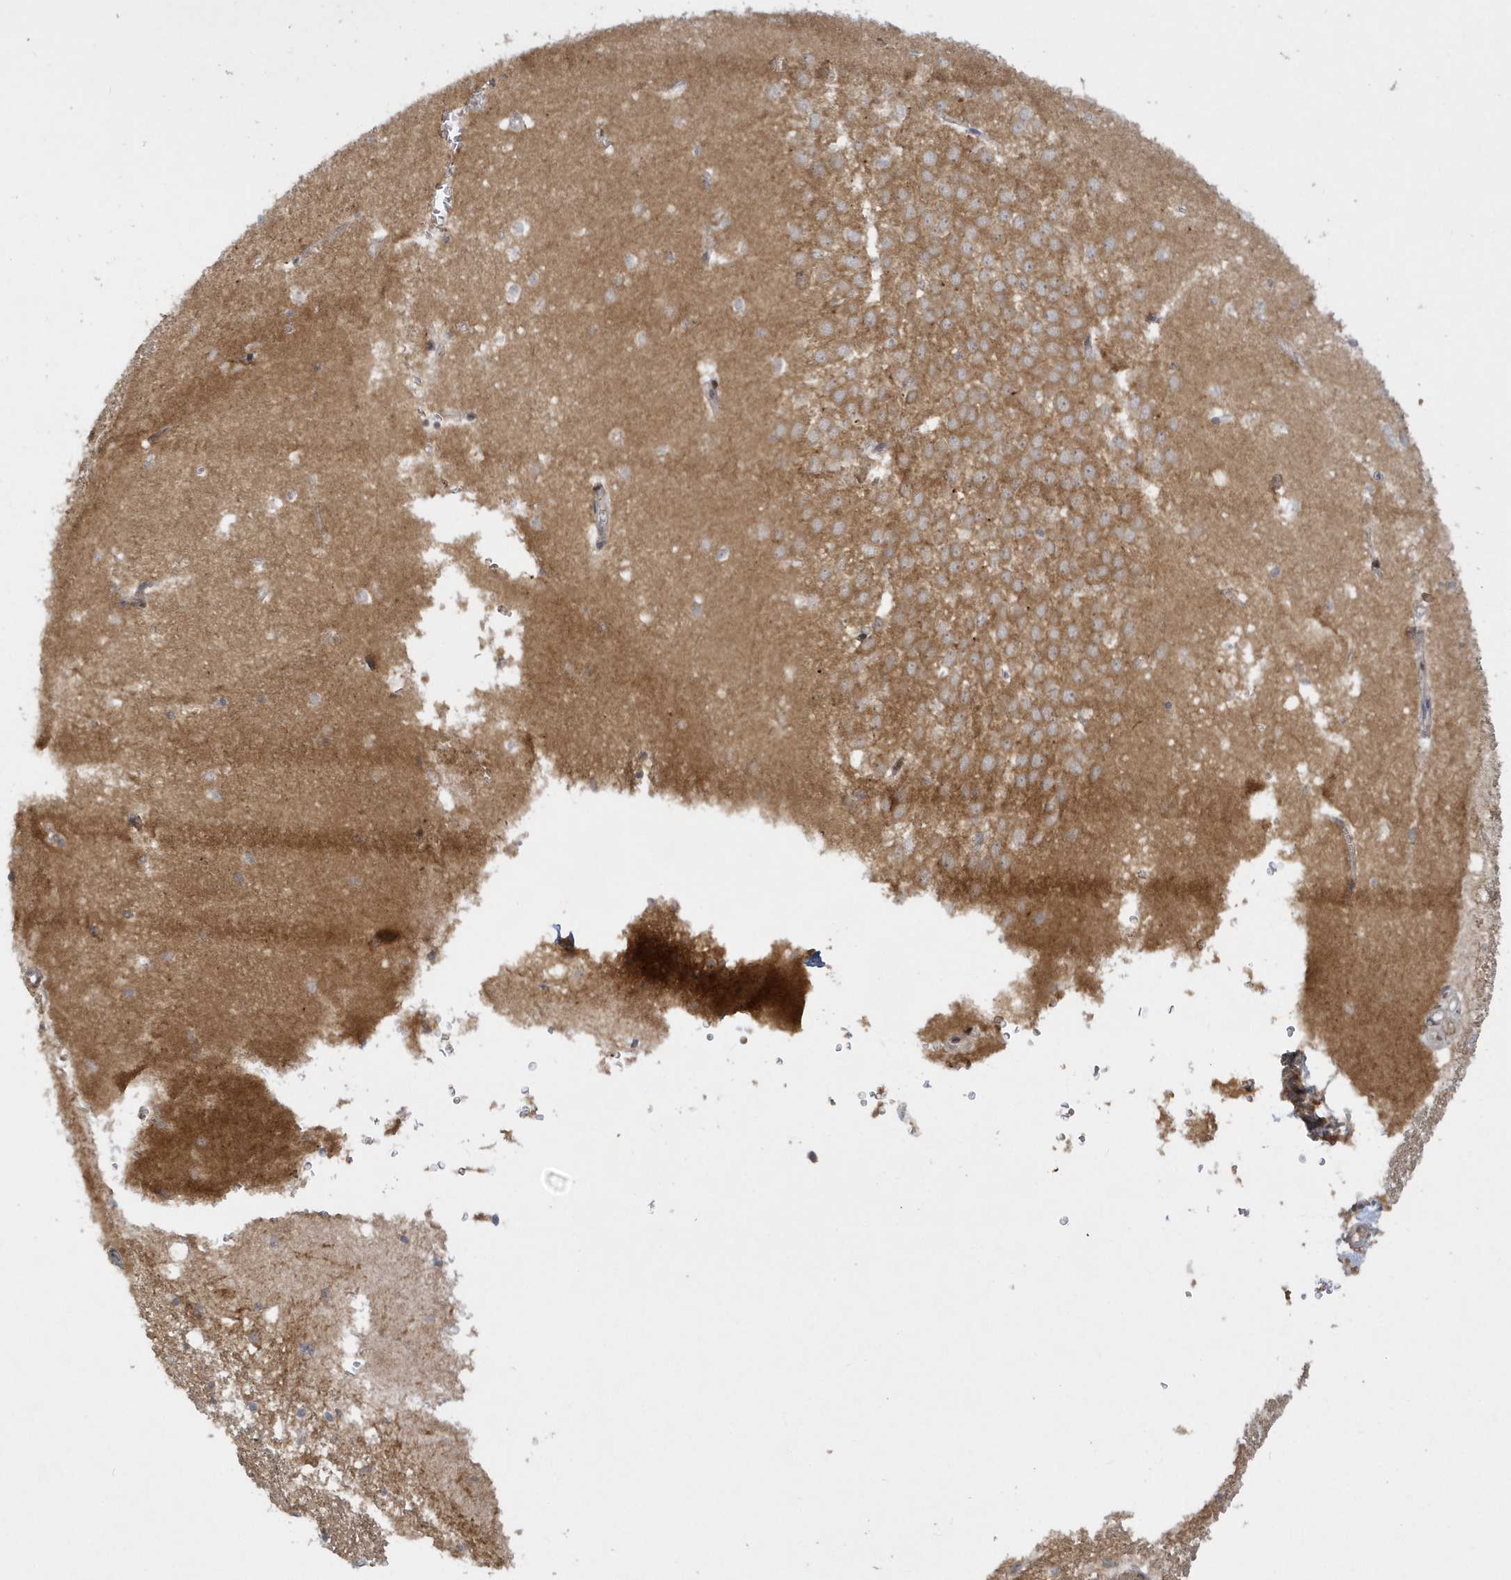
{"staining": {"intensity": "weak", "quantity": "<25%", "location": "cytoplasmic/membranous"}, "tissue": "hippocampus", "cell_type": "Glial cells", "image_type": "normal", "snomed": [{"axis": "morphology", "description": "Normal tissue, NOS"}, {"axis": "topography", "description": "Hippocampus"}], "caption": "This is a histopathology image of immunohistochemistry staining of unremarkable hippocampus, which shows no expression in glial cells.", "gene": "ATG4A", "patient": {"sex": "female", "age": 64}}